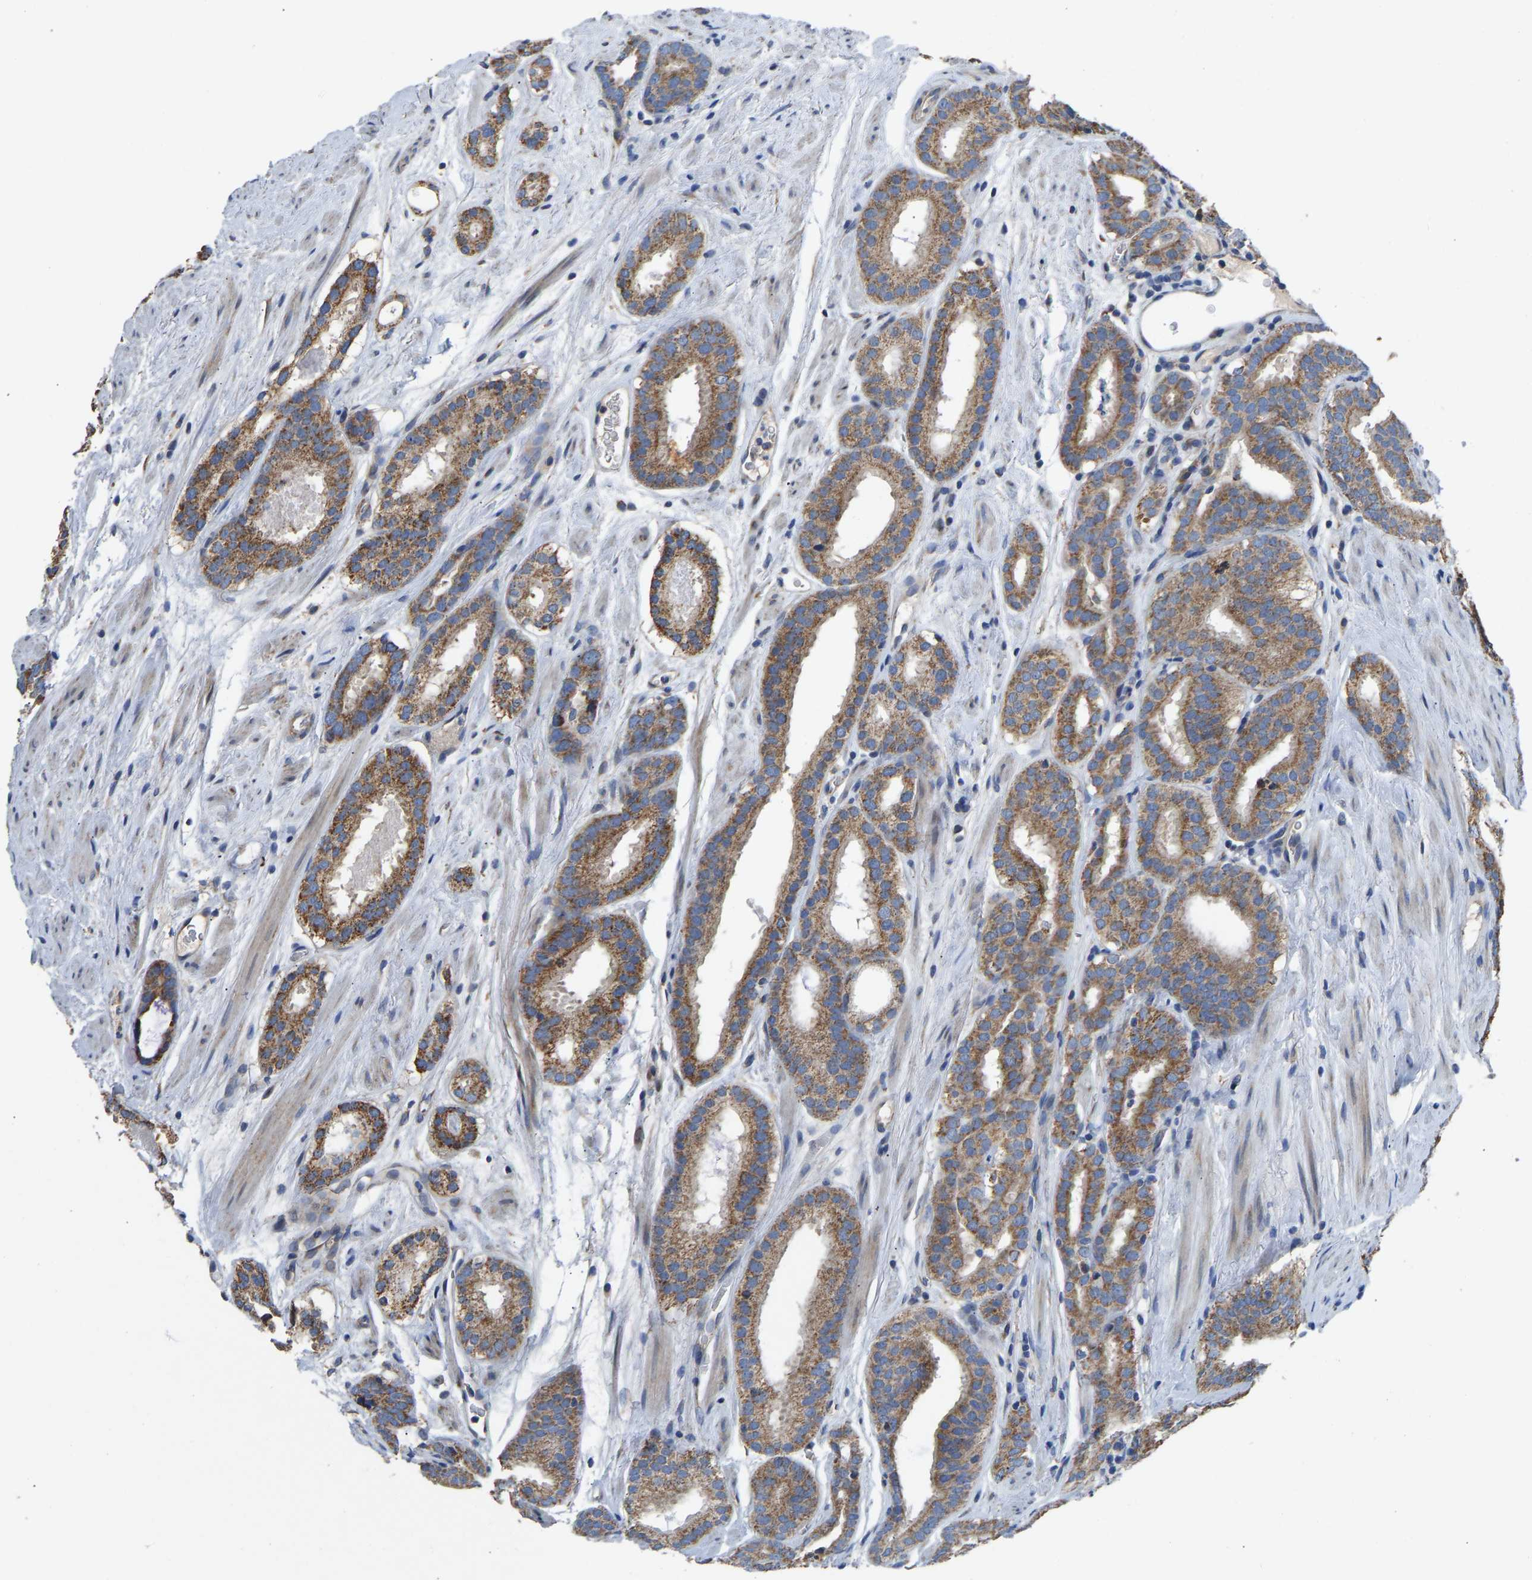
{"staining": {"intensity": "moderate", "quantity": ">75%", "location": "cytoplasmic/membranous"}, "tissue": "prostate cancer", "cell_type": "Tumor cells", "image_type": "cancer", "snomed": [{"axis": "morphology", "description": "Adenocarcinoma, Low grade"}, {"axis": "topography", "description": "Prostate"}], "caption": "DAB (3,3'-diaminobenzidine) immunohistochemical staining of prostate cancer (adenocarcinoma (low-grade)) exhibits moderate cytoplasmic/membranous protein positivity in approximately >75% of tumor cells.", "gene": "TMEM150A", "patient": {"sex": "male", "age": 69}}